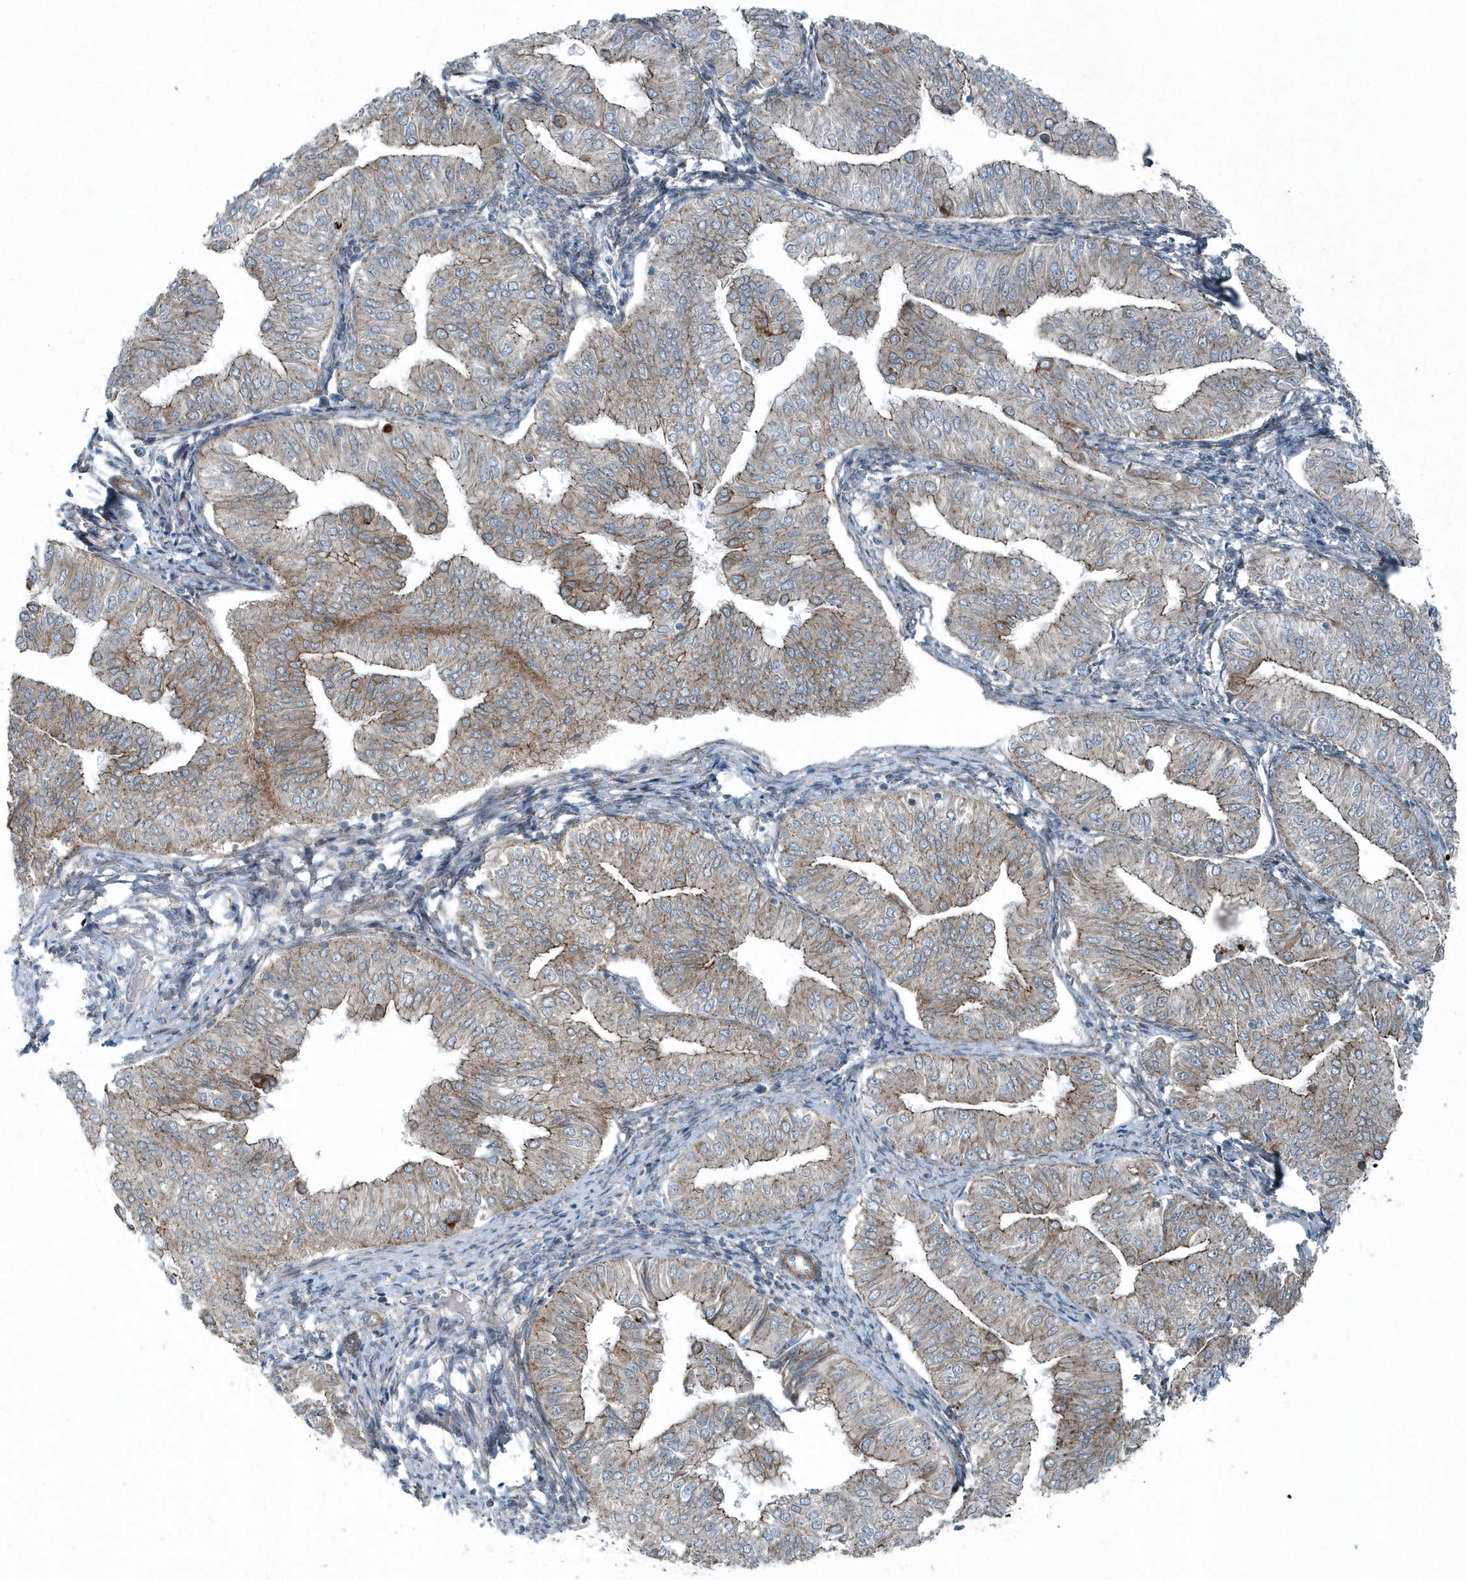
{"staining": {"intensity": "moderate", "quantity": "<25%", "location": "cytoplasmic/membranous"}, "tissue": "endometrial cancer", "cell_type": "Tumor cells", "image_type": "cancer", "snomed": [{"axis": "morphology", "description": "Normal tissue, NOS"}, {"axis": "morphology", "description": "Adenocarcinoma, NOS"}, {"axis": "topography", "description": "Endometrium"}], "caption": "This micrograph shows immunohistochemistry staining of human endometrial cancer, with low moderate cytoplasmic/membranous positivity in approximately <25% of tumor cells.", "gene": "GCC2", "patient": {"sex": "female", "age": 53}}